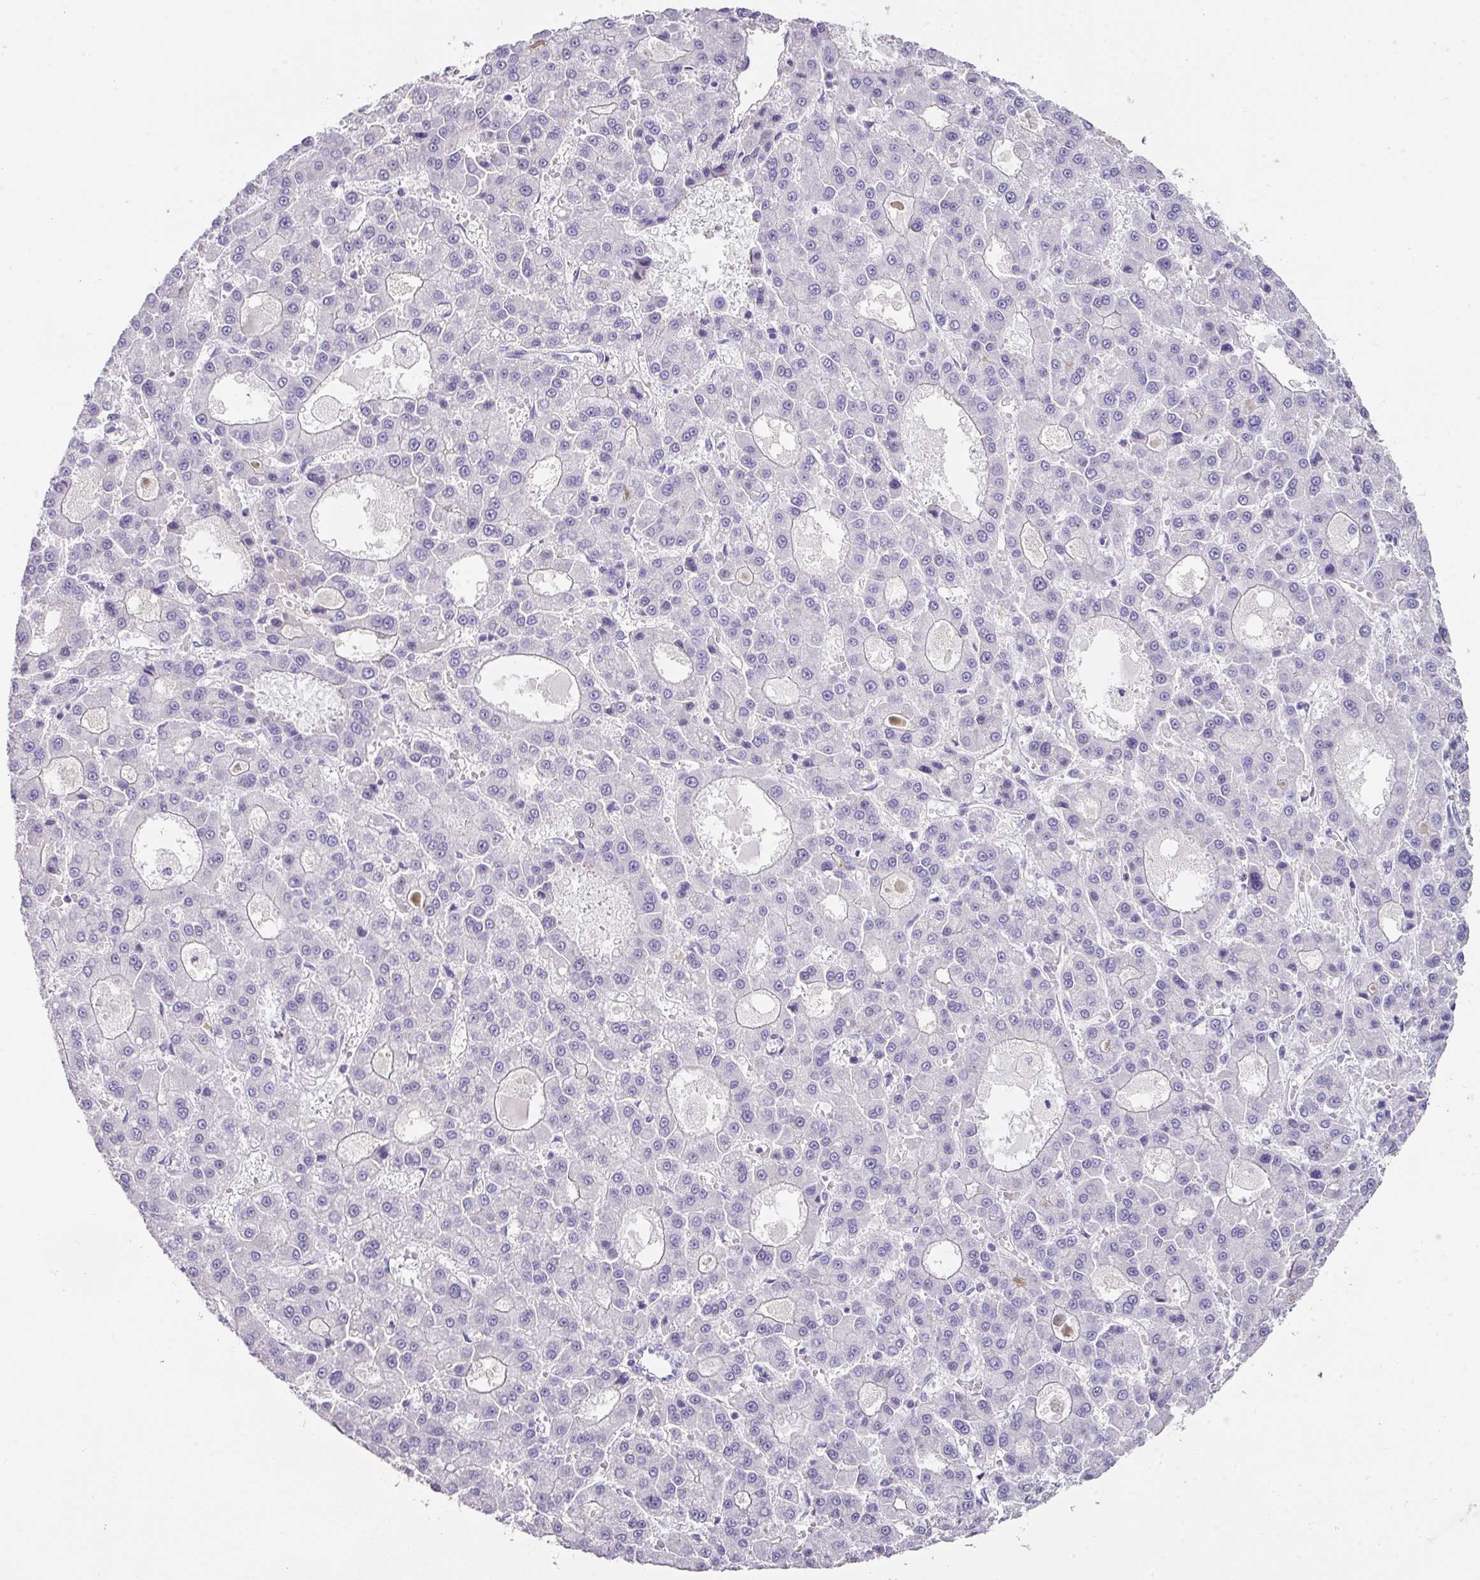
{"staining": {"intensity": "negative", "quantity": "none", "location": "none"}, "tissue": "liver cancer", "cell_type": "Tumor cells", "image_type": "cancer", "snomed": [{"axis": "morphology", "description": "Carcinoma, Hepatocellular, NOS"}, {"axis": "topography", "description": "Liver"}], "caption": "Human liver cancer stained for a protein using immunohistochemistry displays no positivity in tumor cells.", "gene": "ANKRD29", "patient": {"sex": "male", "age": 70}}